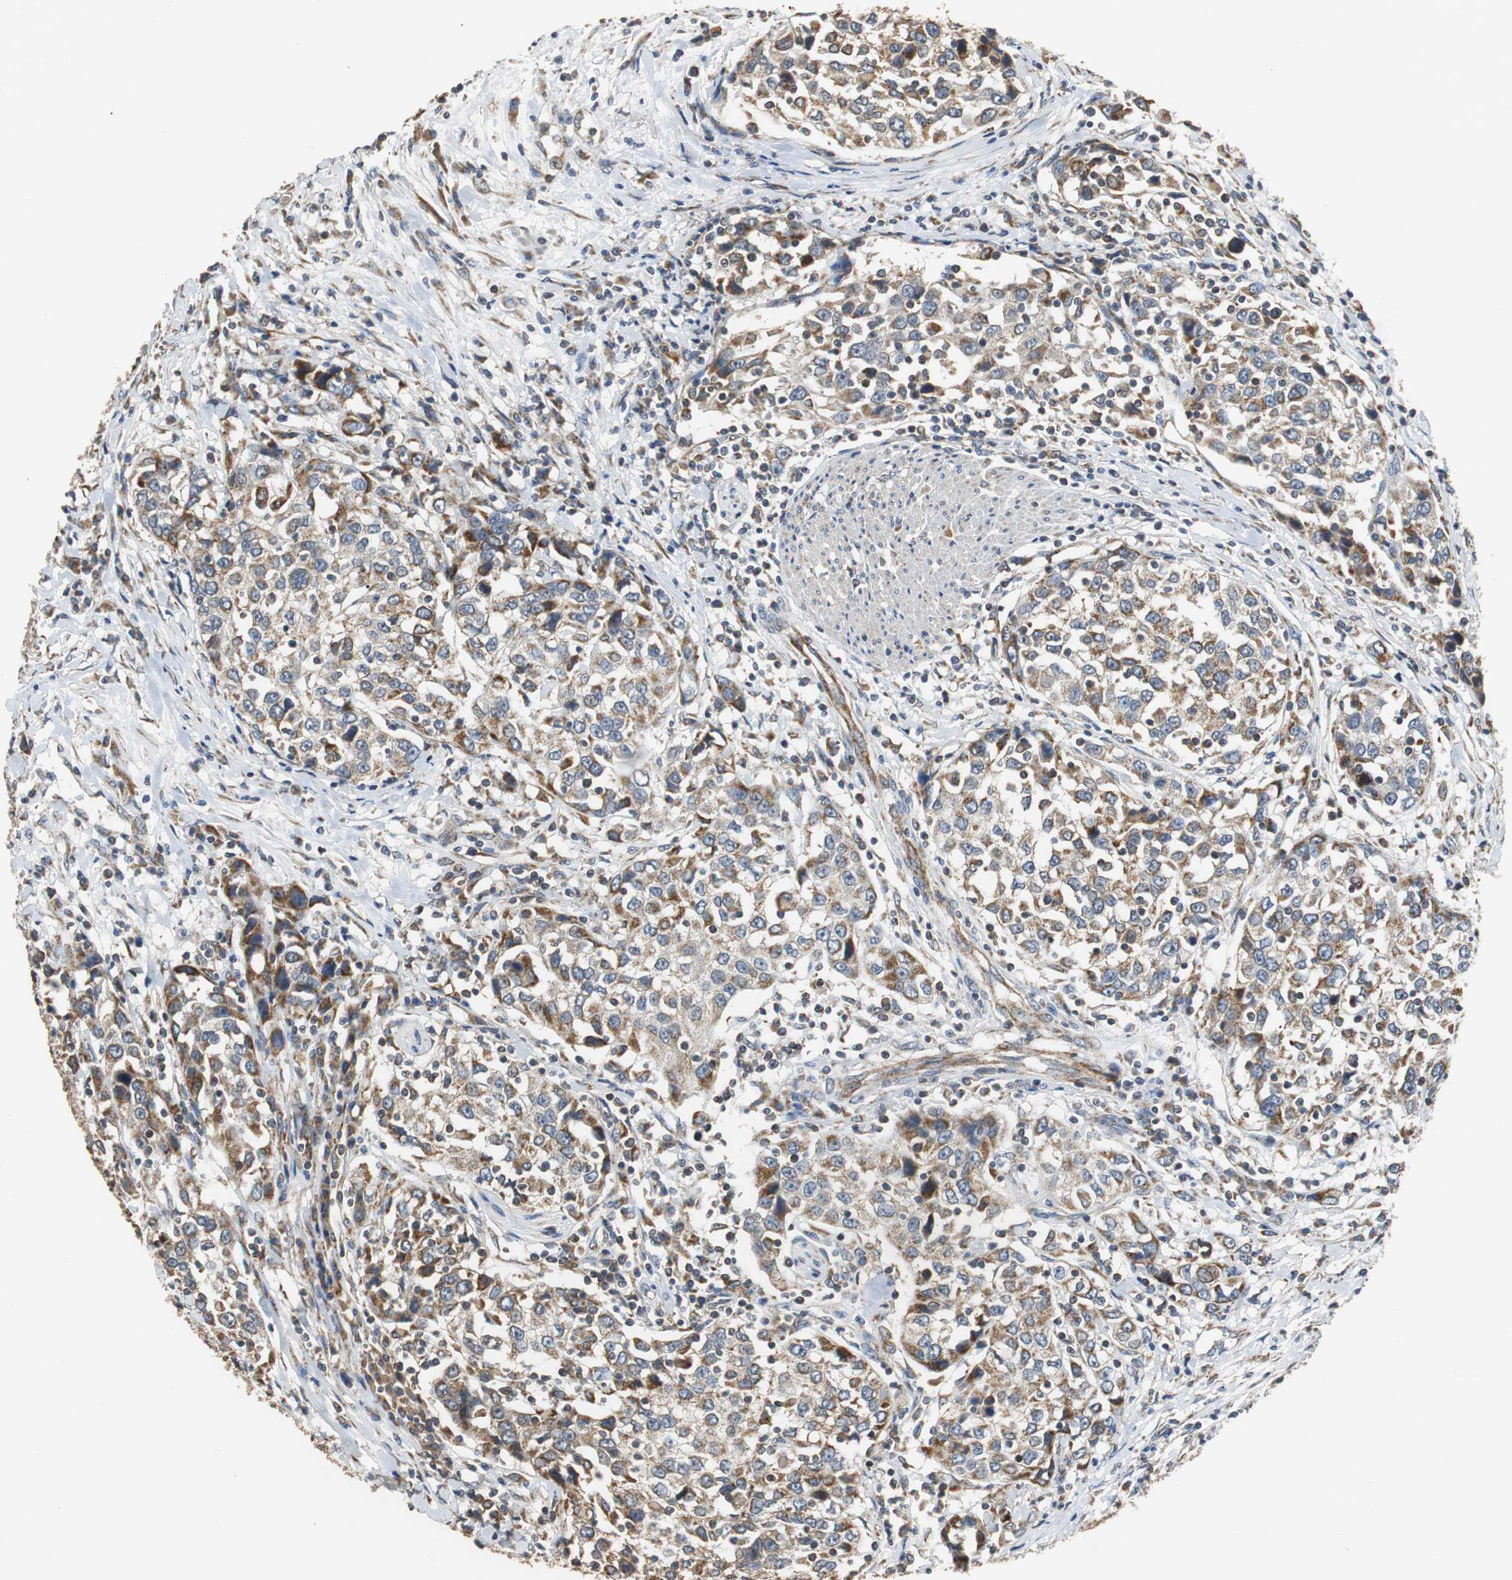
{"staining": {"intensity": "moderate", "quantity": ">75%", "location": "cytoplasmic/membranous"}, "tissue": "urothelial cancer", "cell_type": "Tumor cells", "image_type": "cancer", "snomed": [{"axis": "morphology", "description": "Urothelial carcinoma, High grade"}, {"axis": "topography", "description": "Urinary bladder"}], "caption": "A micrograph of urothelial cancer stained for a protein reveals moderate cytoplasmic/membranous brown staining in tumor cells. (DAB (3,3'-diaminobenzidine) IHC with brightfield microscopy, high magnification).", "gene": "HMGCL", "patient": {"sex": "female", "age": 80}}